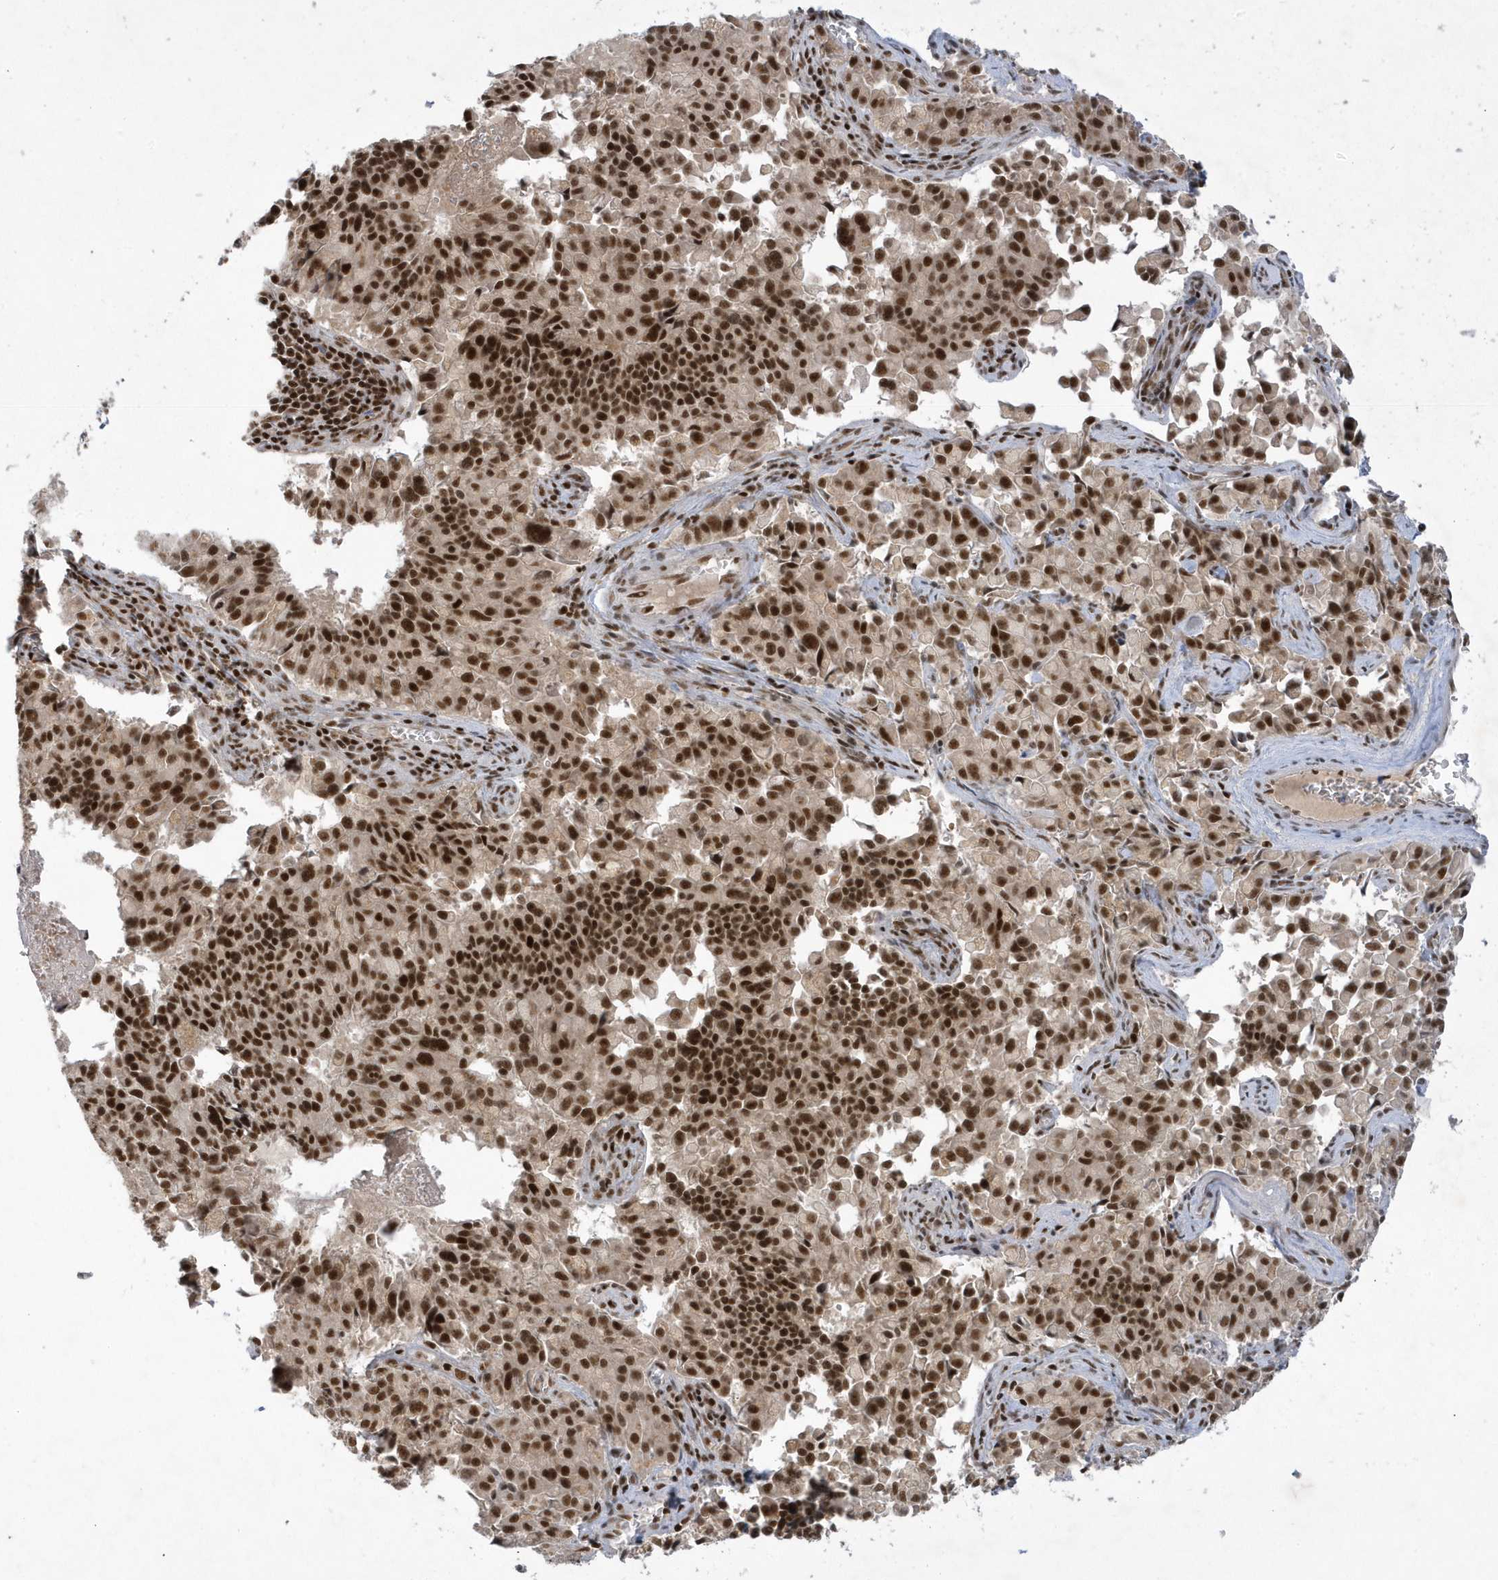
{"staining": {"intensity": "strong", "quantity": ">75%", "location": "nuclear"}, "tissue": "pancreatic cancer", "cell_type": "Tumor cells", "image_type": "cancer", "snomed": [{"axis": "morphology", "description": "Adenocarcinoma, NOS"}, {"axis": "topography", "description": "Pancreas"}], "caption": "Strong nuclear protein positivity is present in approximately >75% of tumor cells in pancreatic adenocarcinoma.", "gene": "PPIL2", "patient": {"sex": "male", "age": 65}}